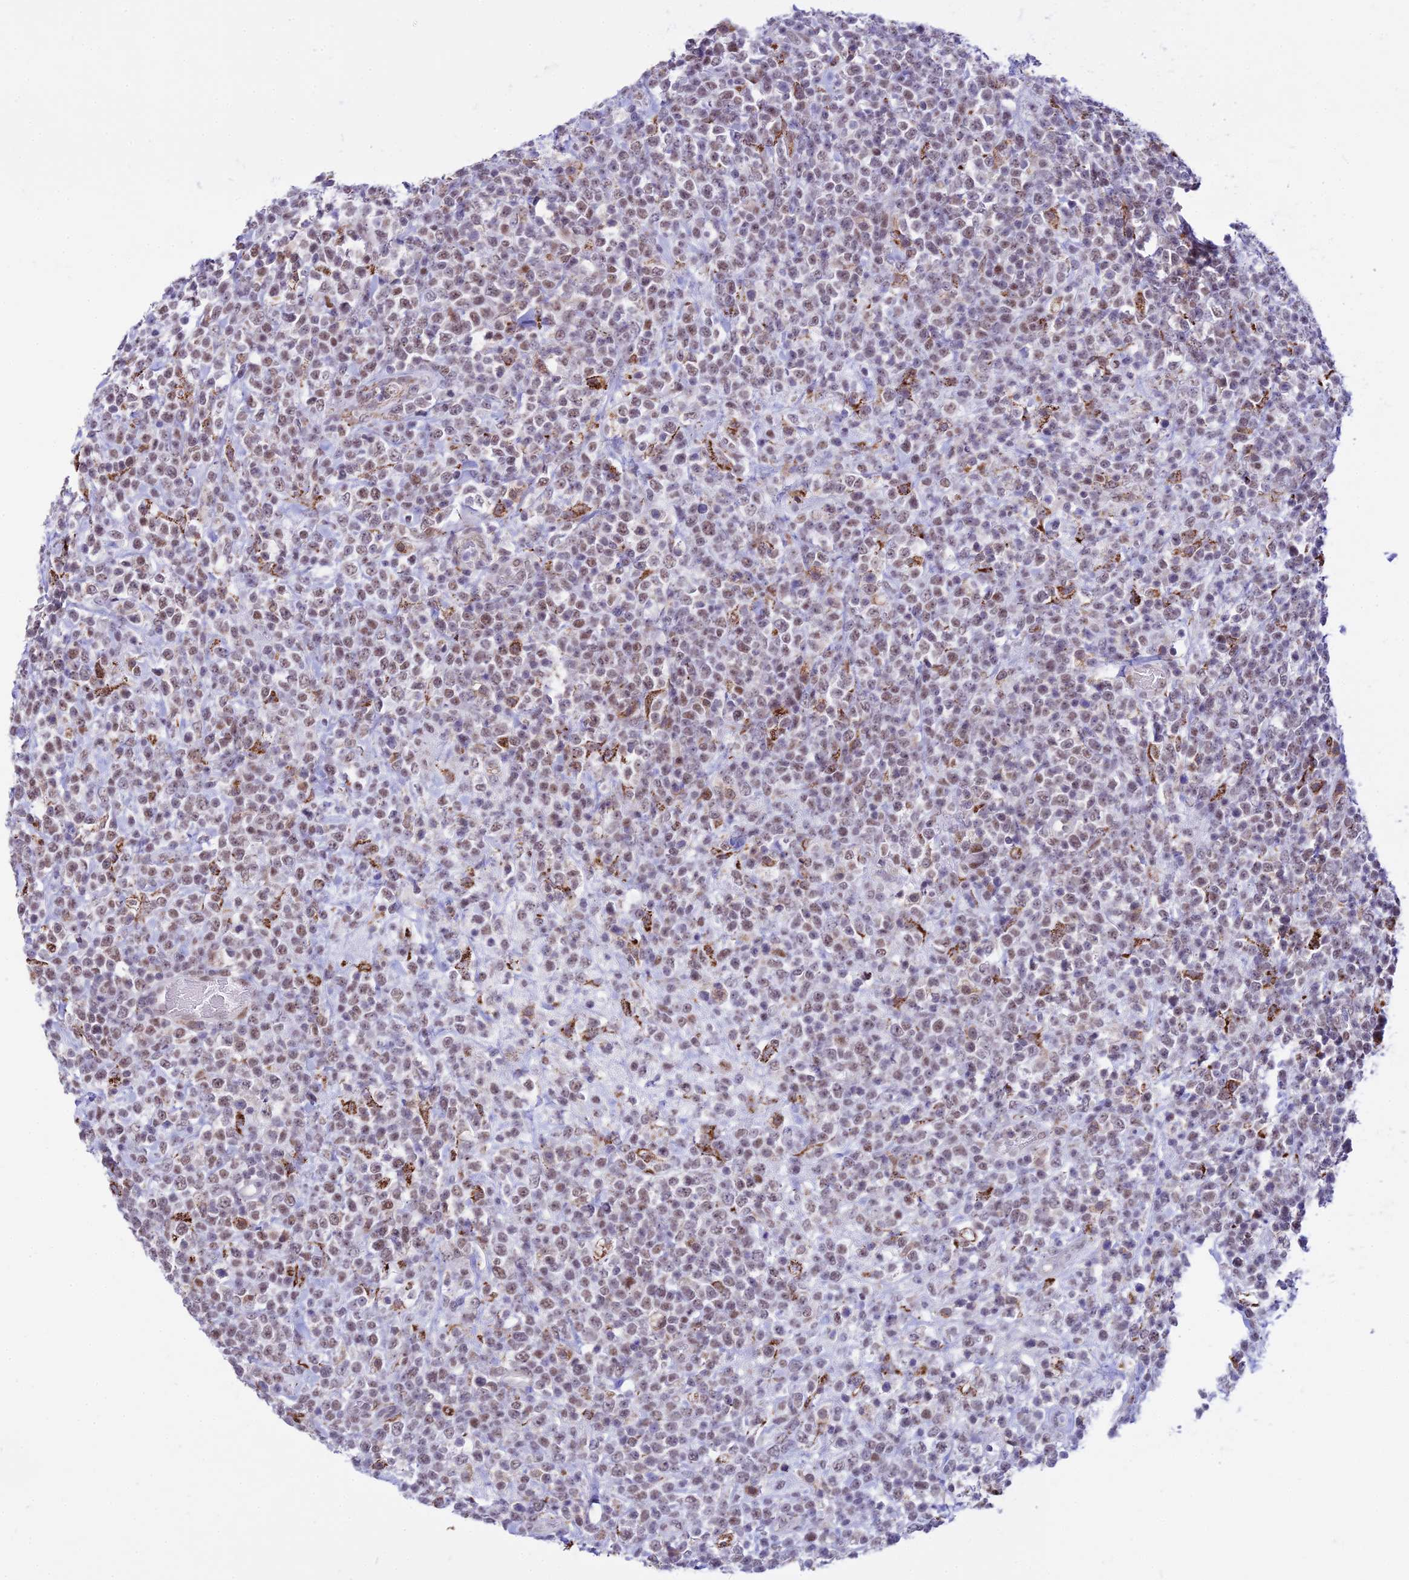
{"staining": {"intensity": "weak", "quantity": ">75%", "location": "nuclear"}, "tissue": "lymphoma", "cell_type": "Tumor cells", "image_type": "cancer", "snomed": [{"axis": "morphology", "description": "Malignant lymphoma, non-Hodgkin's type, High grade"}, {"axis": "topography", "description": "Colon"}], "caption": "Protein staining exhibits weak nuclear expression in approximately >75% of tumor cells in lymphoma. (DAB (3,3'-diaminobenzidine) IHC, brown staining for protein, blue staining for nuclei).", "gene": "C6orf163", "patient": {"sex": "female", "age": 53}}